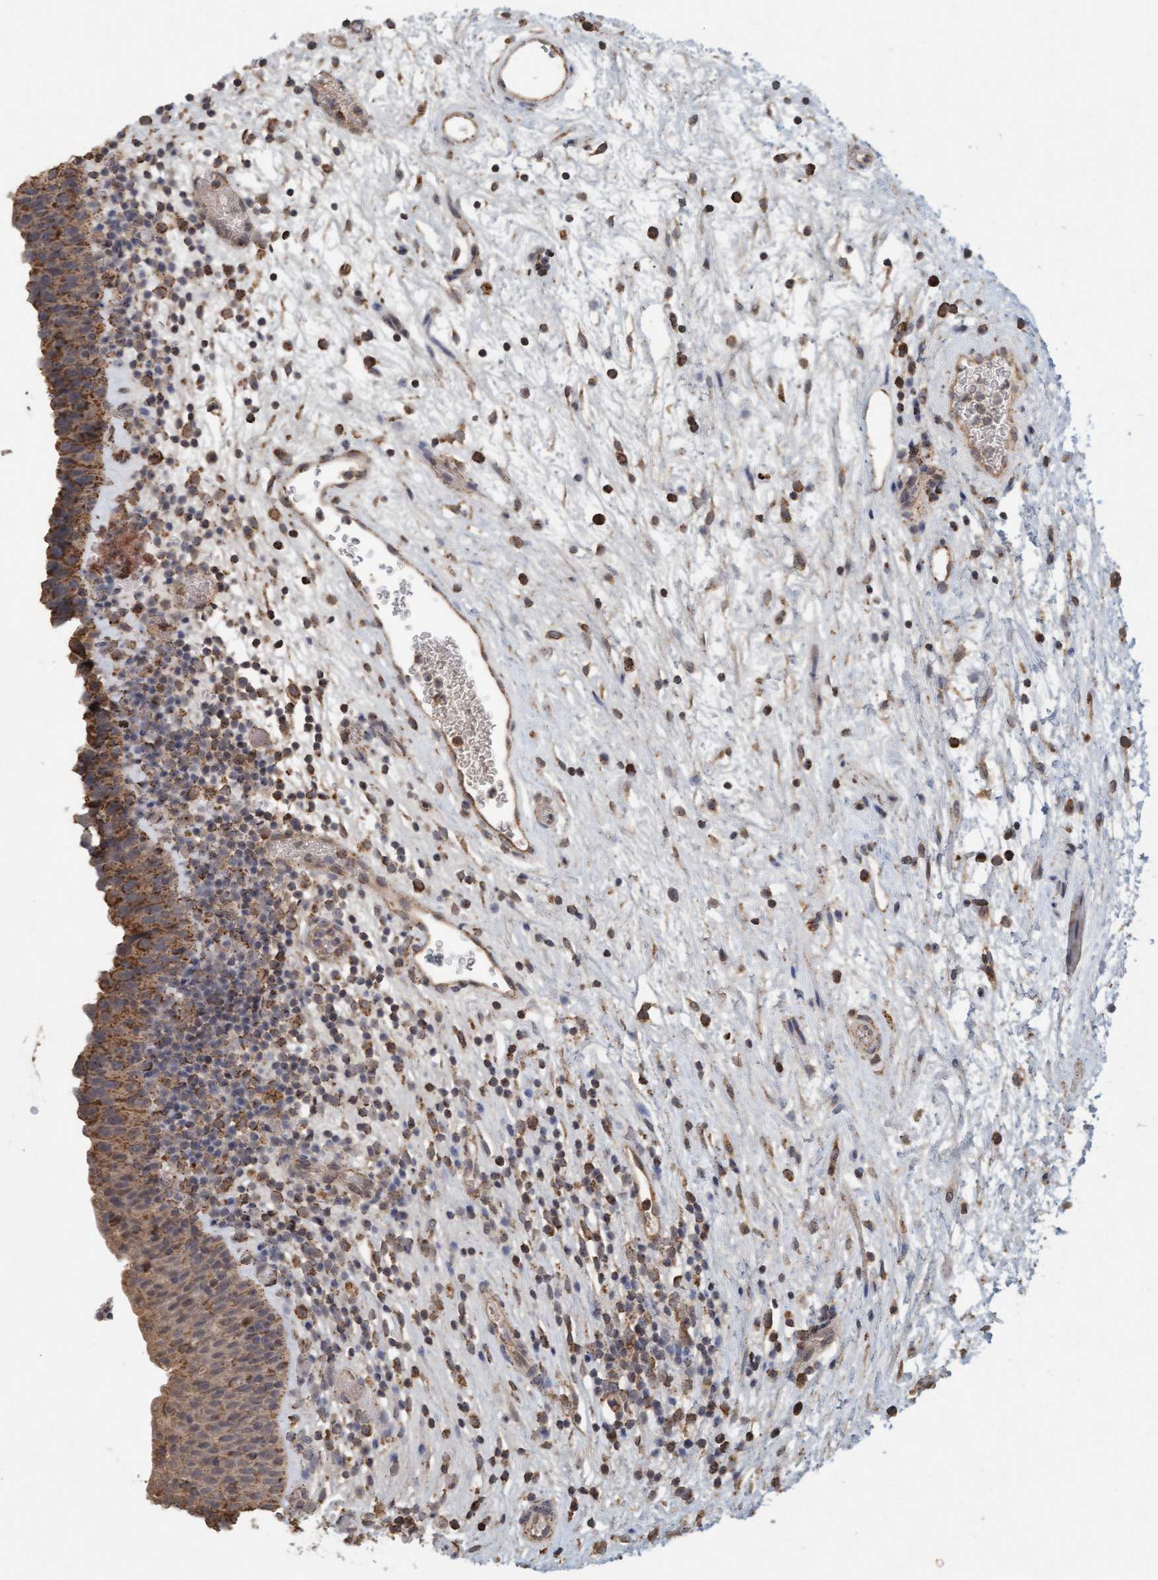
{"staining": {"intensity": "moderate", "quantity": ">75%", "location": "cytoplasmic/membranous"}, "tissue": "urinary bladder", "cell_type": "Urothelial cells", "image_type": "normal", "snomed": [{"axis": "morphology", "description": "Normal tissue, NOS"}, {"axis": "topography", "description": "Urinary bladder"}], "caption": "Immunohistochemical staining of normal human urinary bladder reveals moderate cytoplasmic/membranous protein positivity in about >75% of urothelial cells.", "gene": "VSIG8", "patient": {"sex": "male", "age": 37}}